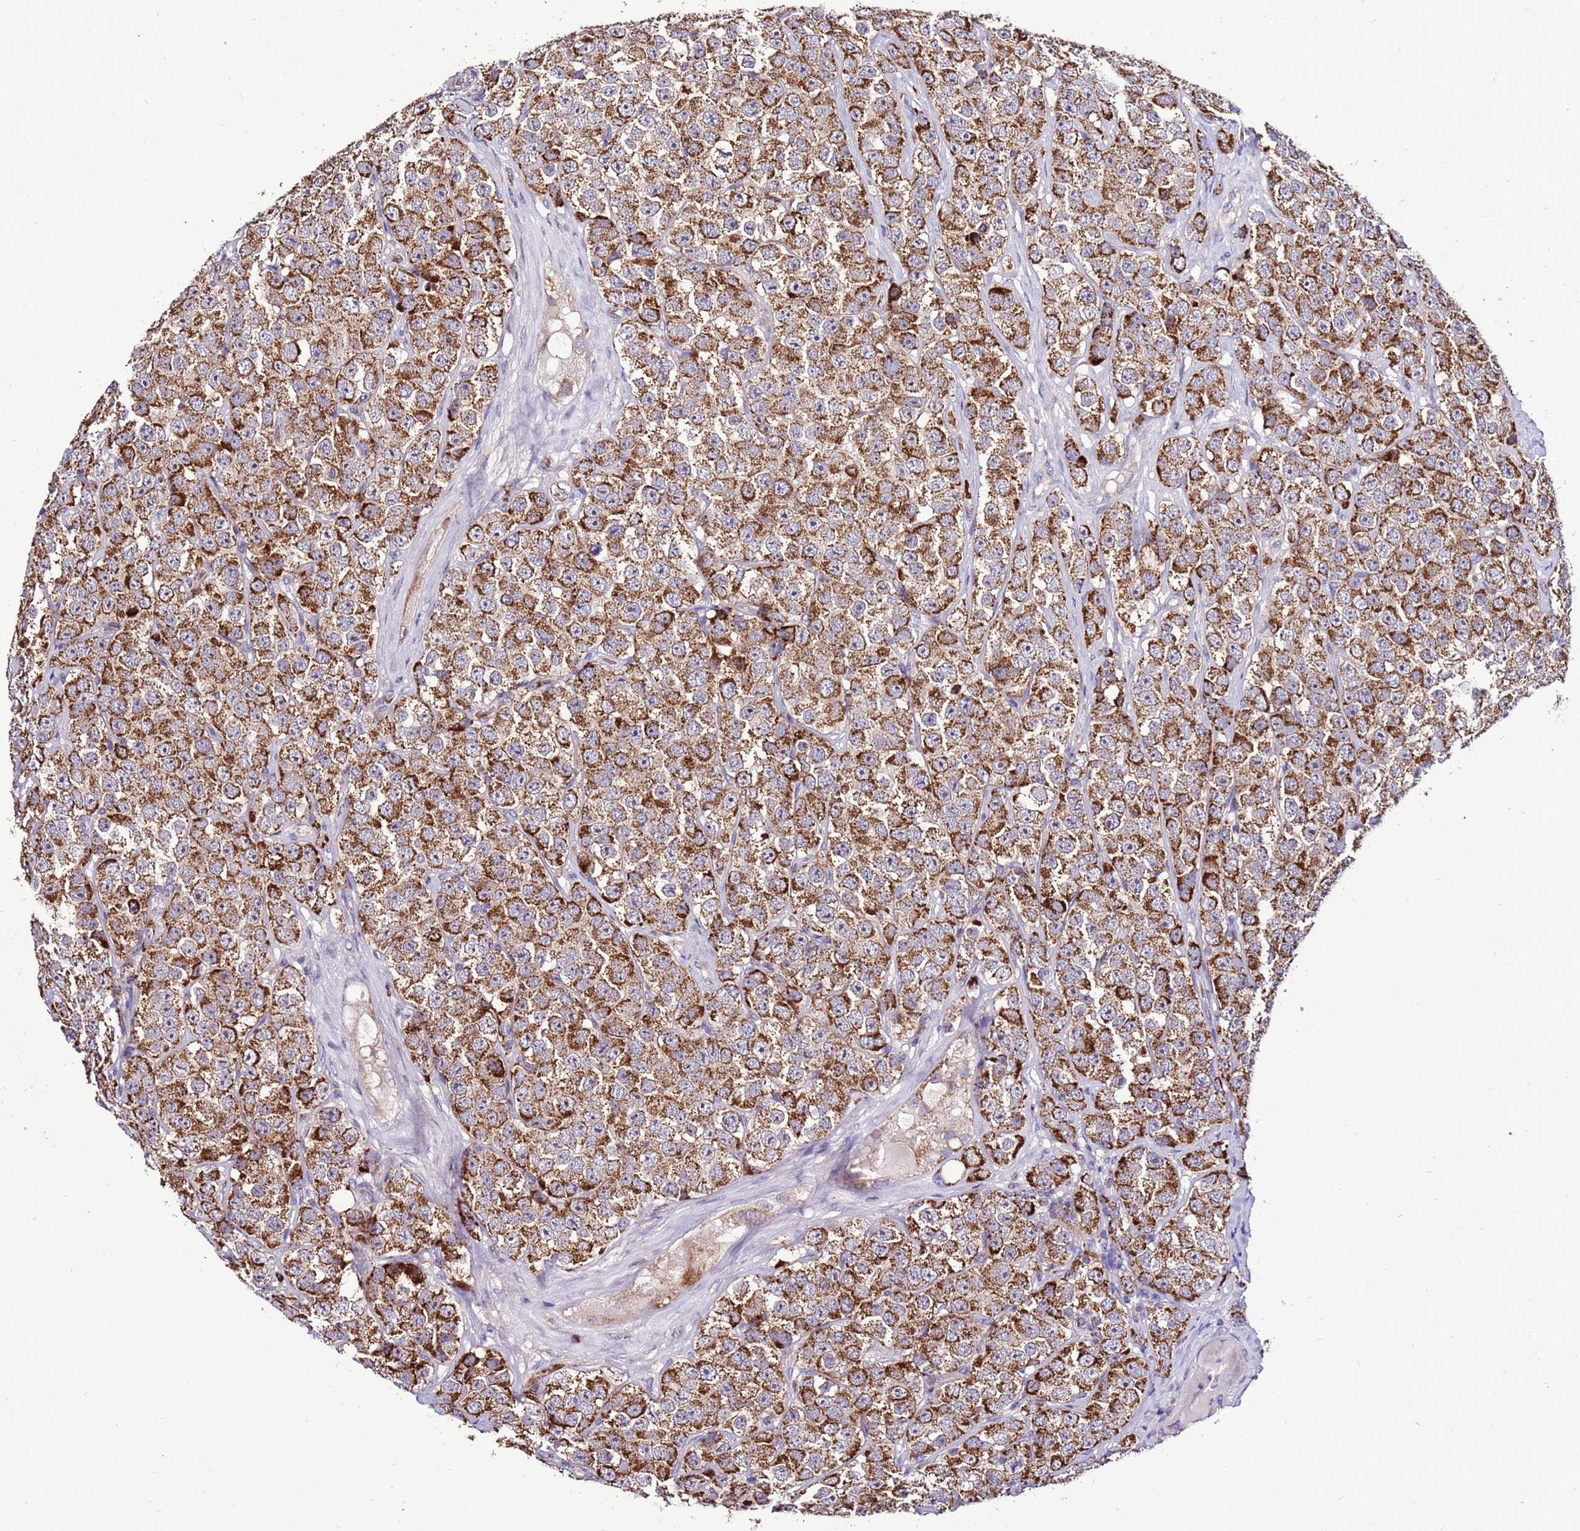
{"staining": {"intensity": "strong", "quantity": ">75%", "location": "cytoplasmic/membranous"}, "tissue": "testis cancer", "cell_type": "Tumor cells", "image_type": "cancer", "snomed": [{"axis": "morphology", "description": "Seminoma, NOS"}, {"axis": "topography", "description": "Testis"}], "caption": "A brown stain highlights strong cytoplasmic/membranous positivity of a protein in testis seminoma tumor cells. The protein is shown in brown color, while the nuclei are stained blue.", "gene": "SPSB3", "patient": {"sex": "male", "age": 28}}